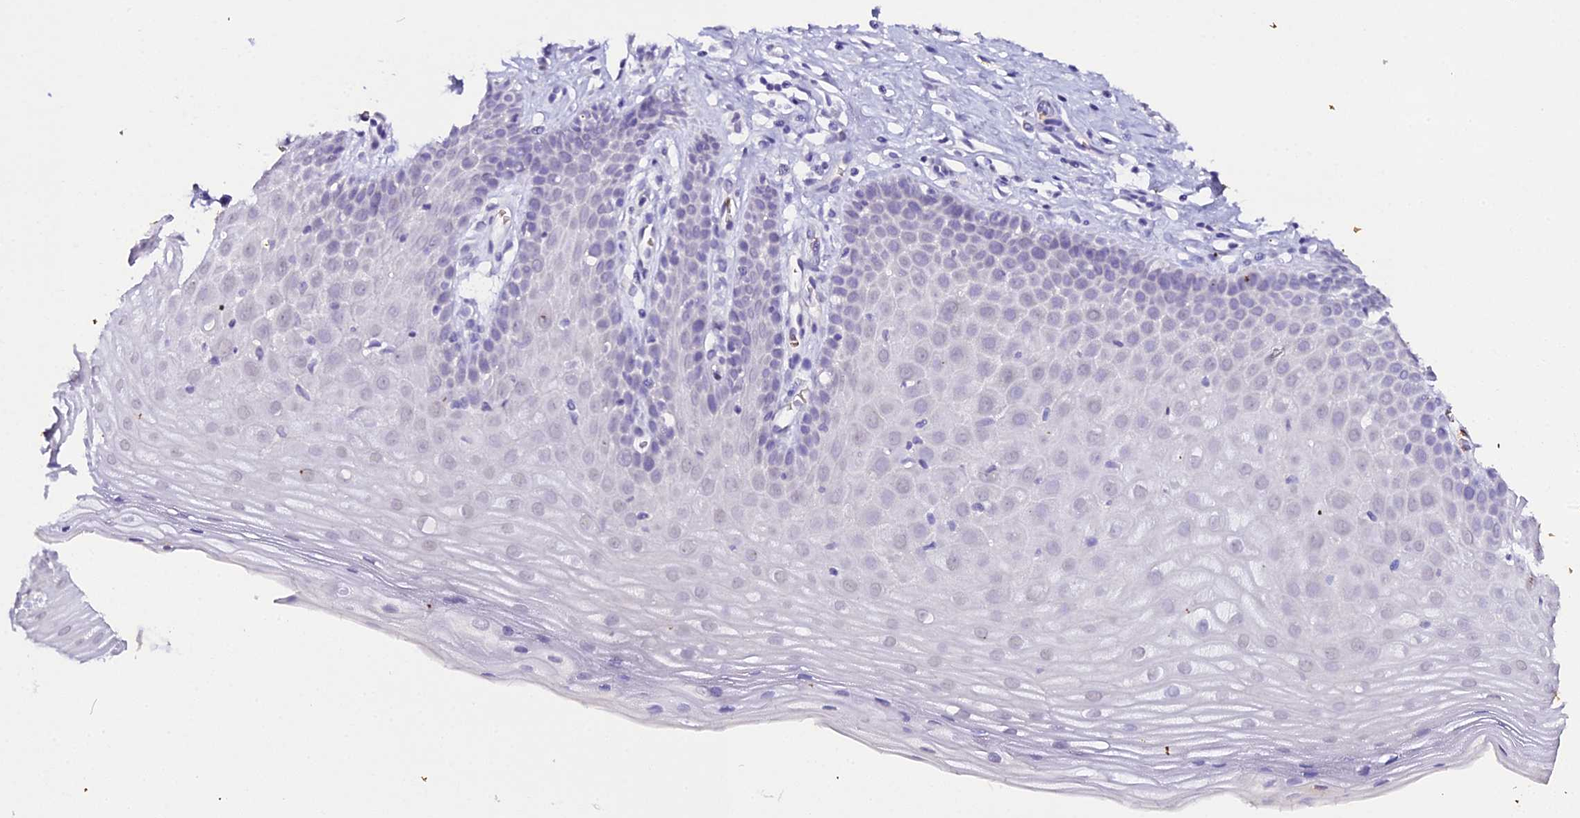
{"staining": {"intensity": "negative", "quantity": "none", "location": "none"}, "tissue": "cervix", "cell_type": "Glandular cells", "image_type": "normal", "snomed": [{"axis": "morphology", "description": "Normal tissue, NOS"}, {"axis": "topography", "description": "Cervix"}], "caption": "A histopathology image of cervix stained for a protein reveals no brown staining in glandular cells.", "gene": "CFAP45", "patient": {"sex": "female", "age": 36}}